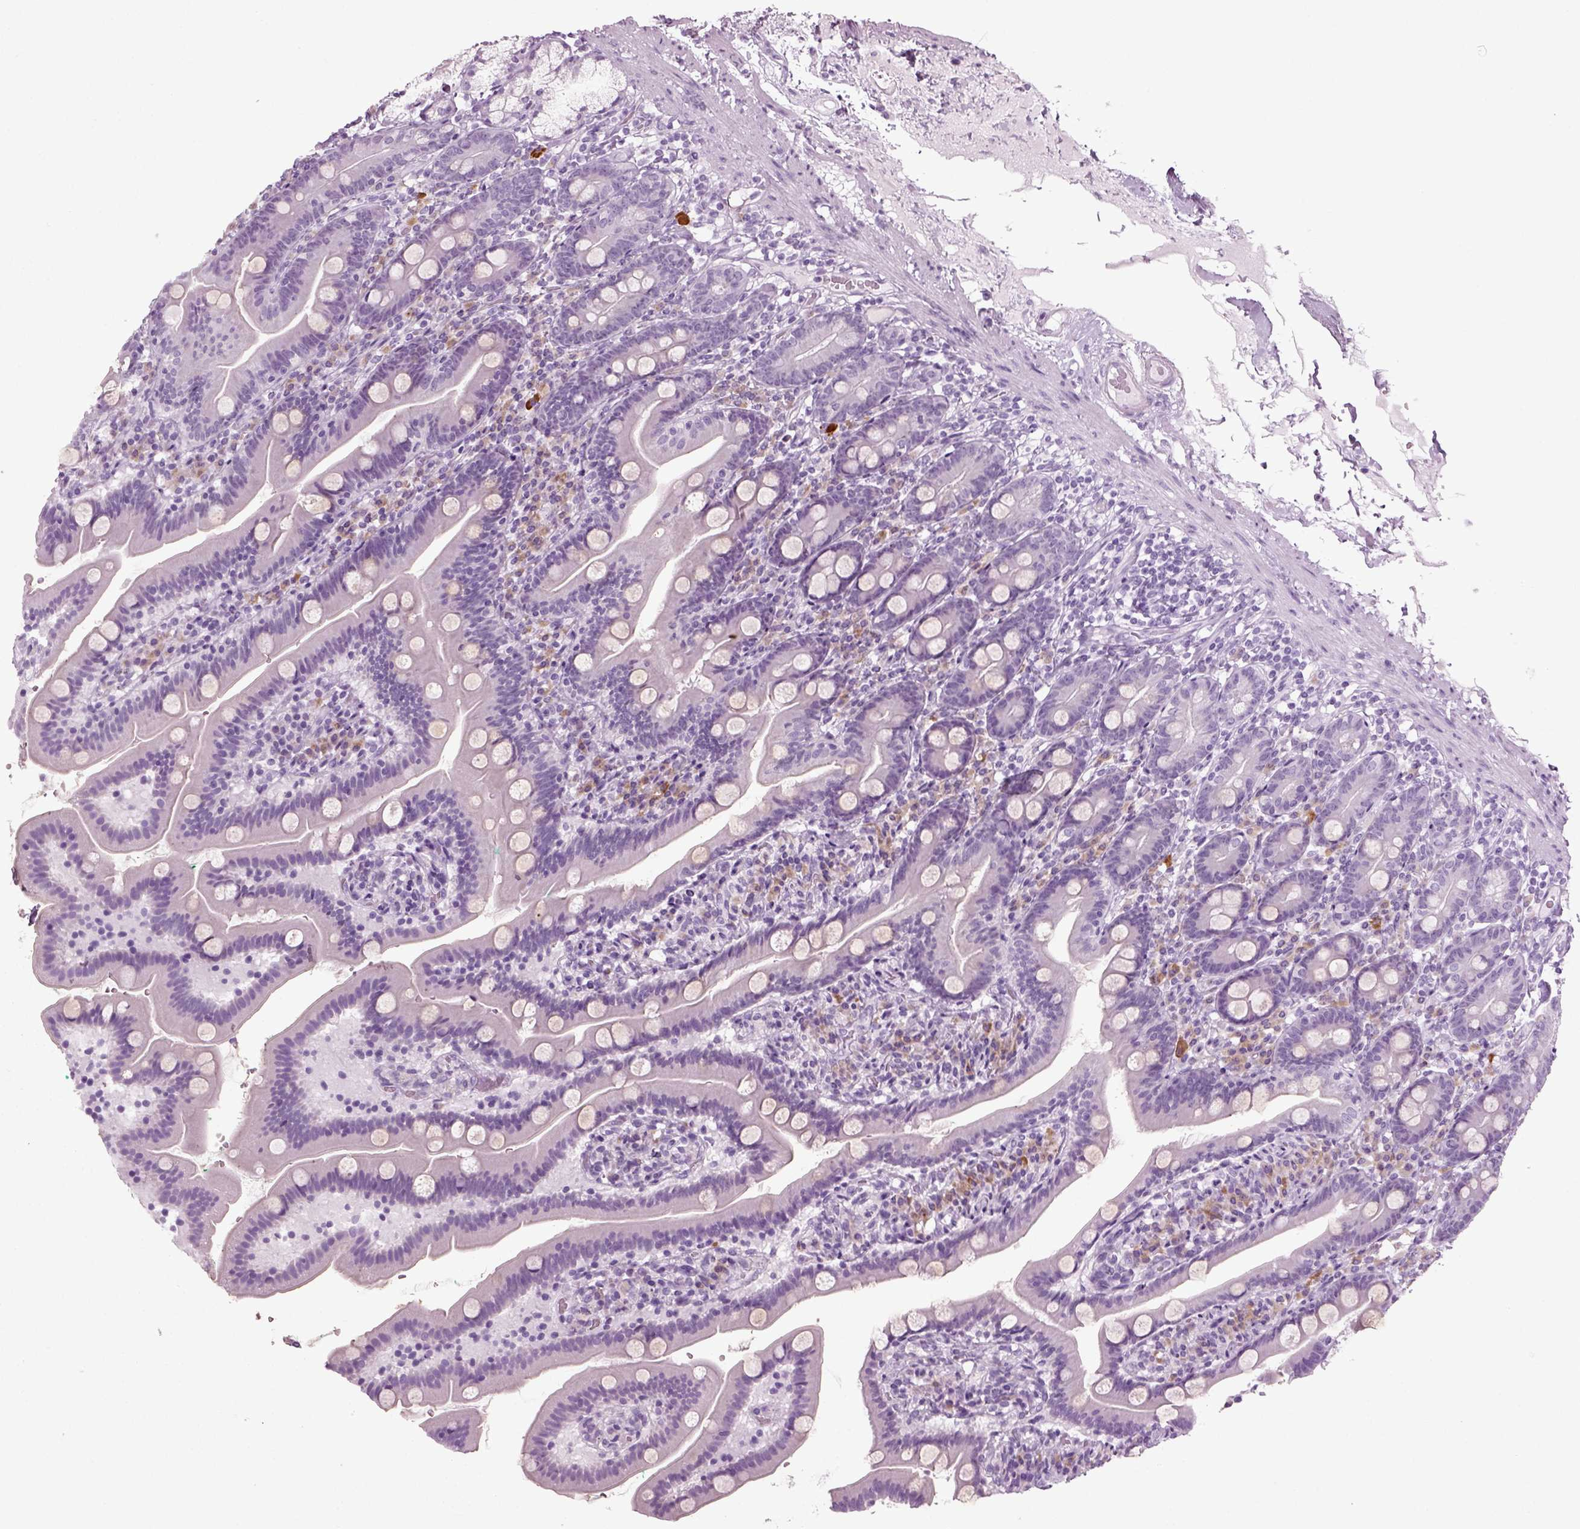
{"staining": {"intensity": "negative", "quantity": "none", "location": "none"}, "tissue": "duodenum", "cell_type": "Glandular cells", "image_type": "normal", "snomed": [{"axis": "morphology", "description": "Normal tissue, NOS"}, {"axis": "topography", "description": "Duodenum"}], "caption": "High power microscopy image of an IHC photomicrograph of unremarkable duodenum, revealing no significant staining in glandular cells.", "gene": "PRLH", "patient": {"sex": "female", "age": 67}}